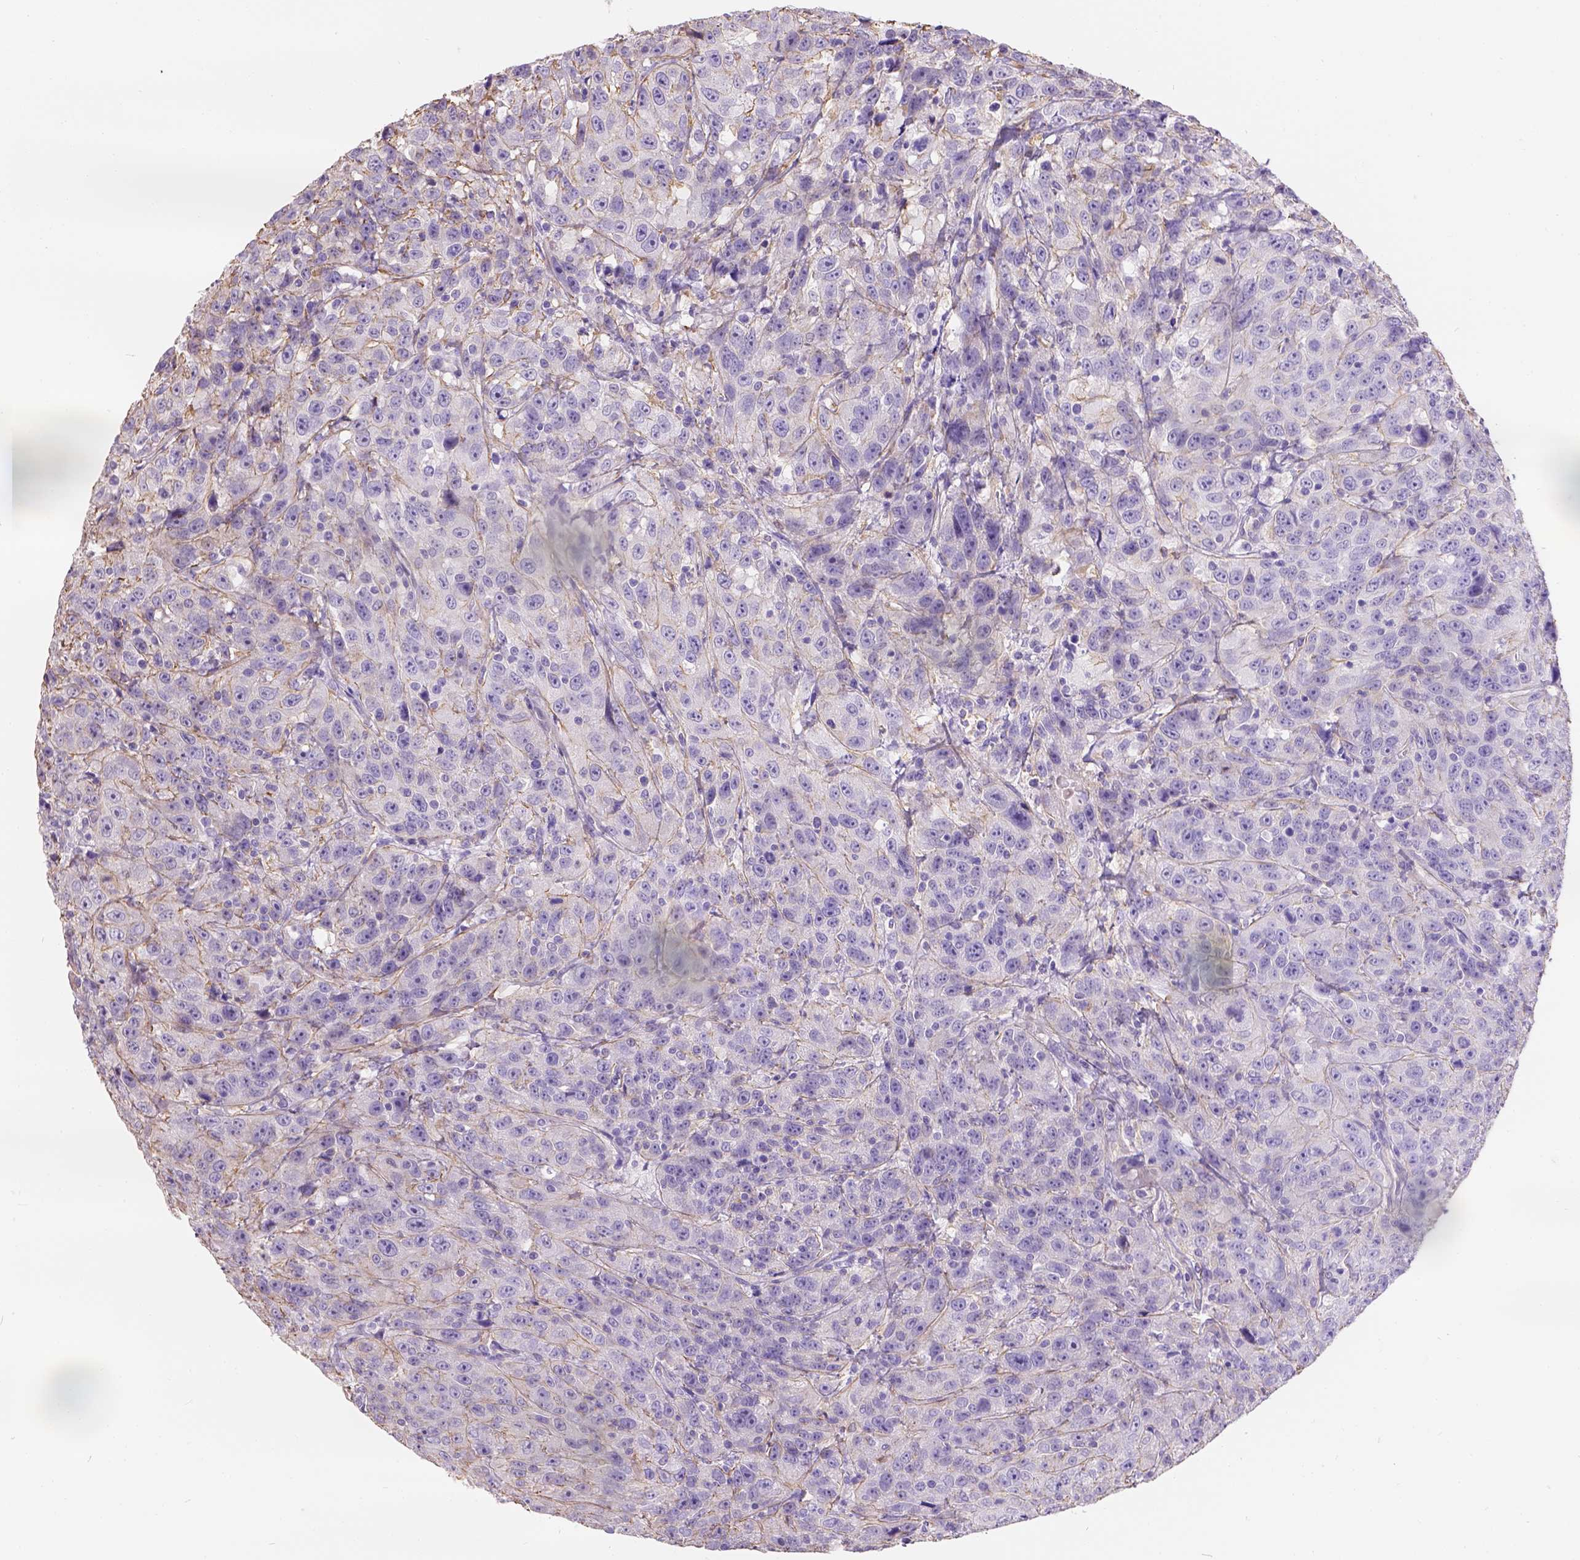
{"staining": {"intensity": "negative", "quantity": "none", "location": "none"}, "tissue": "urothelial cancer", "cell_type": "Tumor cells", "image_type": "cancer", "snomed": [{"axis": "morphology", "description": "Urothelial carcinoma, NOS"}, {"axis": "morphology", "description": "Urothelial carcinoma, High grade"}, {"axis": "topography", "description": "Urinary bladder"}], "caption": "A high-resolution histopathology image shows immunohistochemistry staining of urothelial cancer, which shows no significant expression in tumor cells.", "gene": "PHF7", "patient": {"sex": "female", "age": 73}}